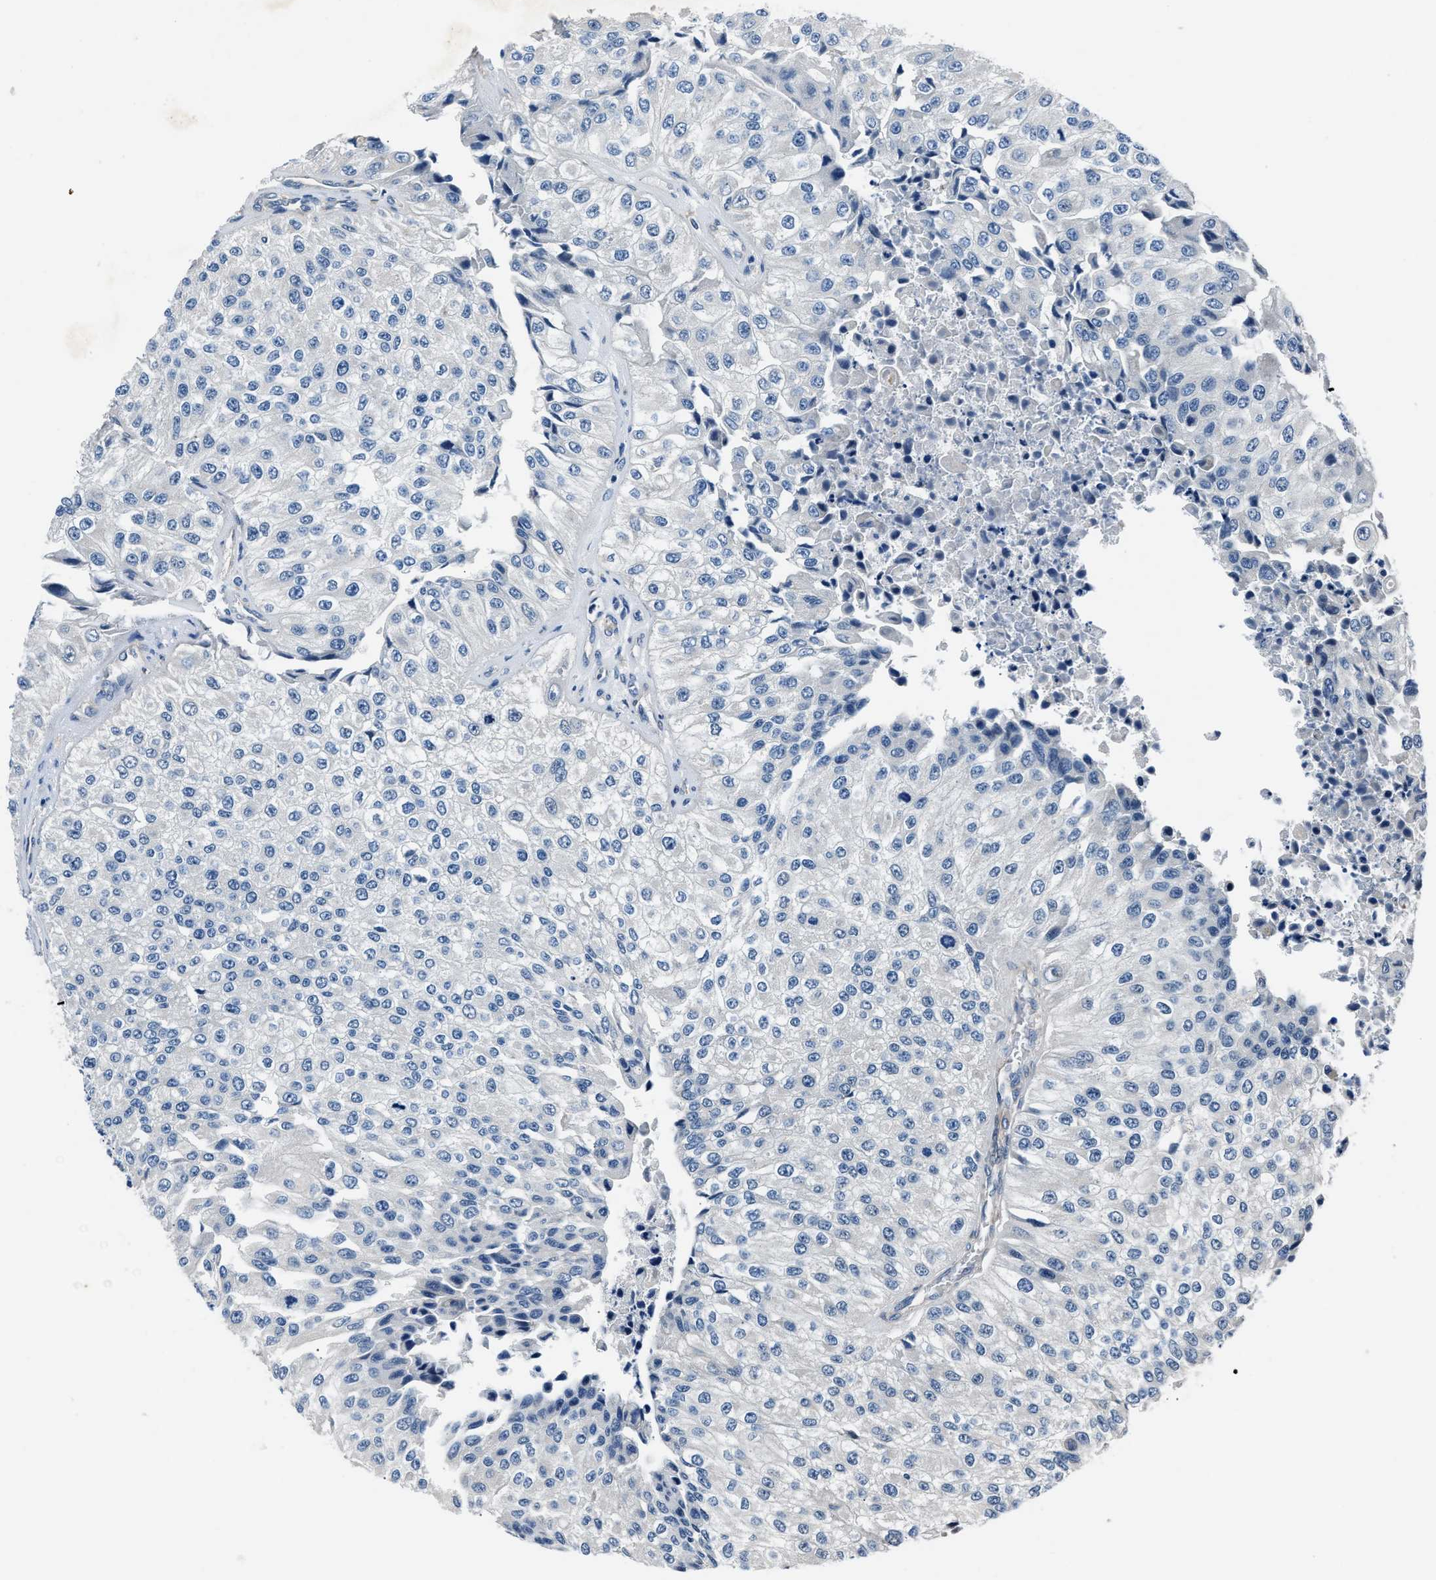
{"staining": {"intensity": "negative", "quantity": "none", "location": "none"}, "tissue": "urothelial cancer", "cell_type": "Tumor cells", "image_type": "cancer", "snomed": [{"axis": "morphology", "description": "Urothelial carcinoma, High grade"}, {"axis": "topography", "description": "Kidney"}, {"axis": "topography", "description": "Urinary bladder"}], "caption": "Immunohistochemical staining of human urothelial cancer reveals no significant positivity in tumor cells.", "gene": "MPDZ", "patient": {"sex": "male", "age": 77}}